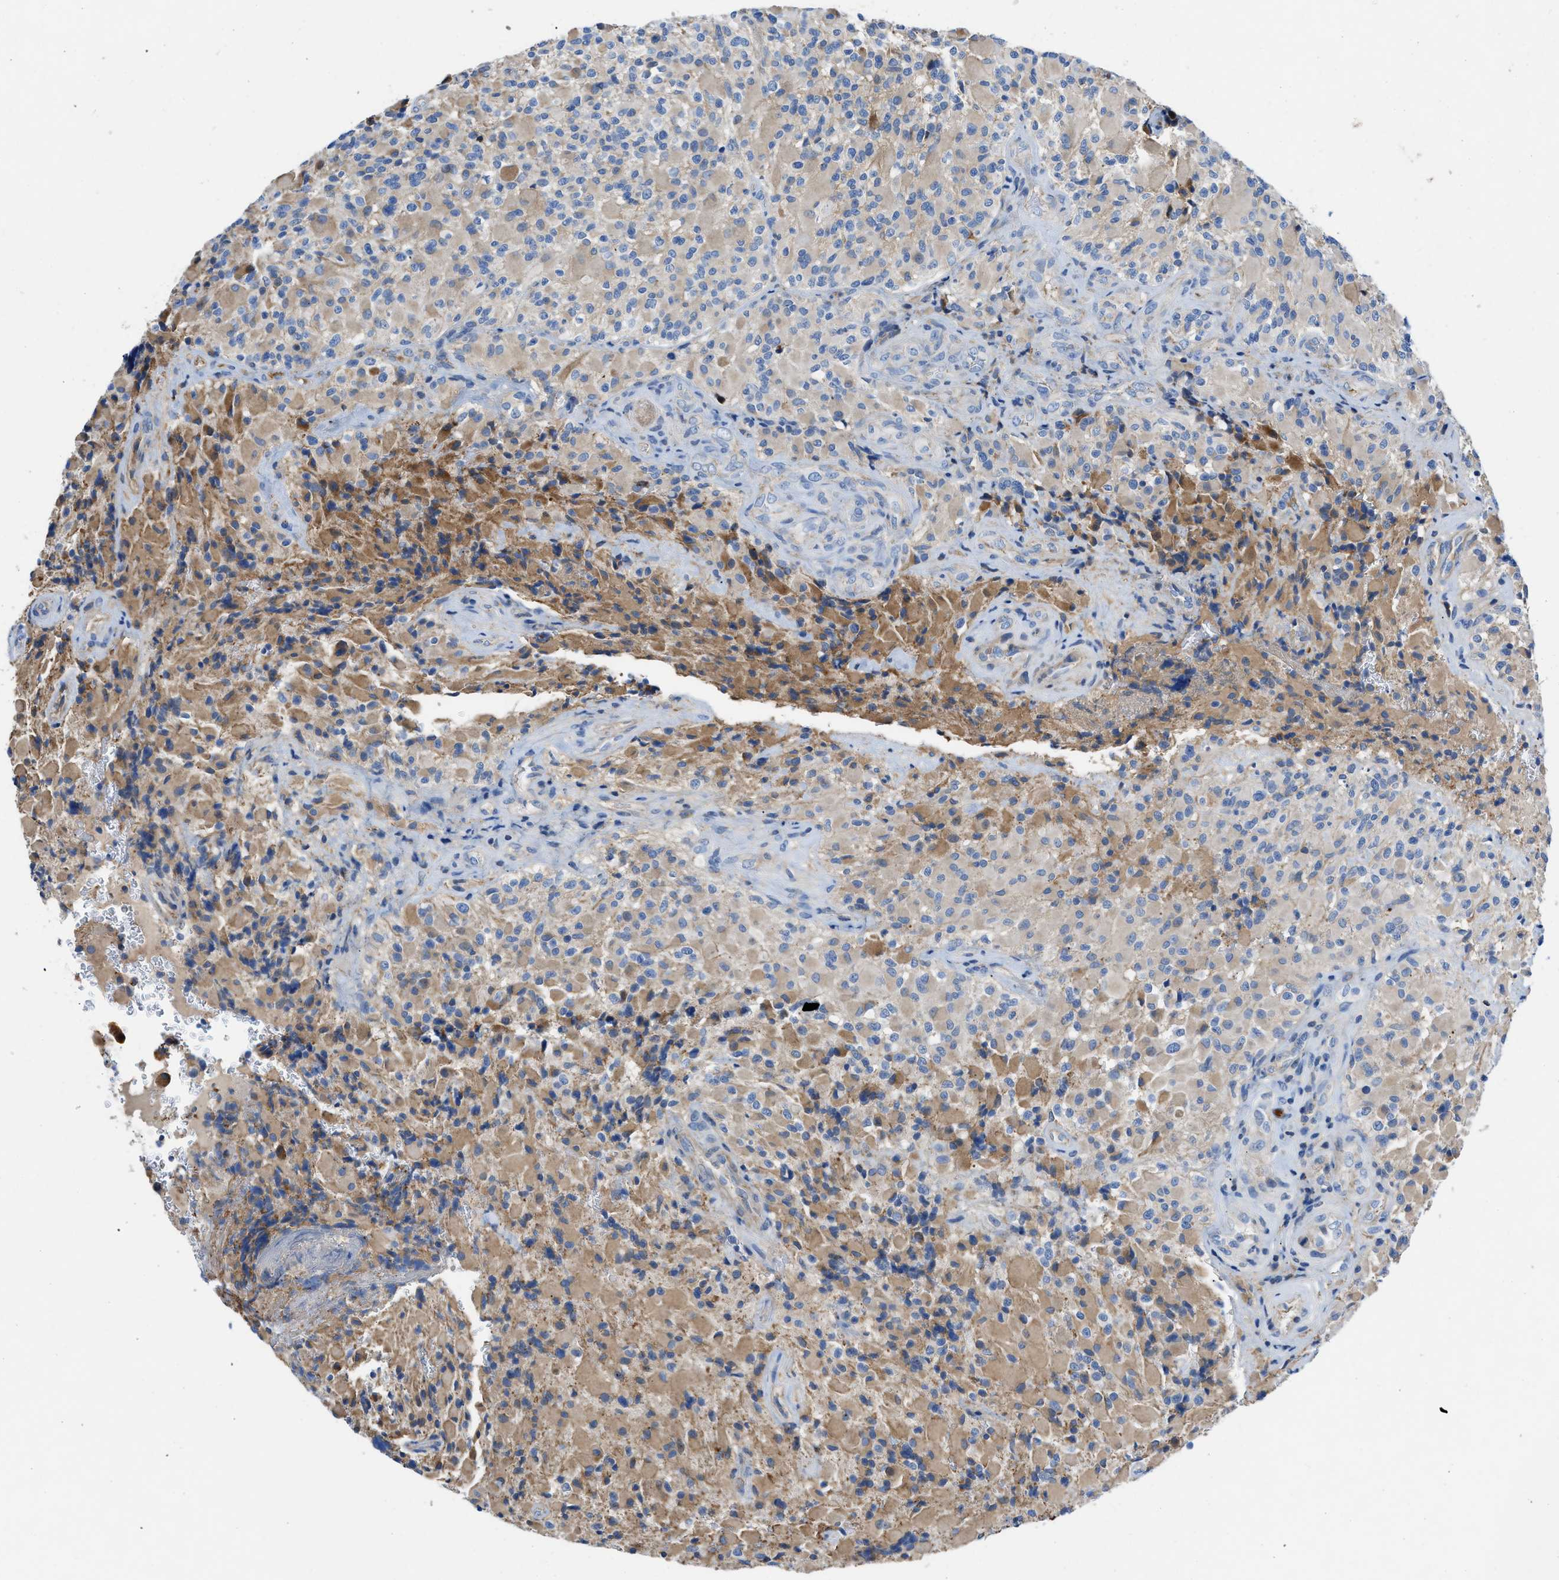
{"staining": {"intensity": "negative", "quantity": "none", "location": "none"}, "tissue": "glioma", "cell_type": "Tumor cells", "image_type": "cancer", "snomed": [{"axis": "morphology", "description": "Glioma, malignant, High grade"}, {"axis": "topography", "description": "Brain"}], "caption": "Photomicrograph shows no protein positivity in tumor cells of glioma tissue.", "gene": "ATP6V0D1", "patient": {"sex": "male", "age": 71}}